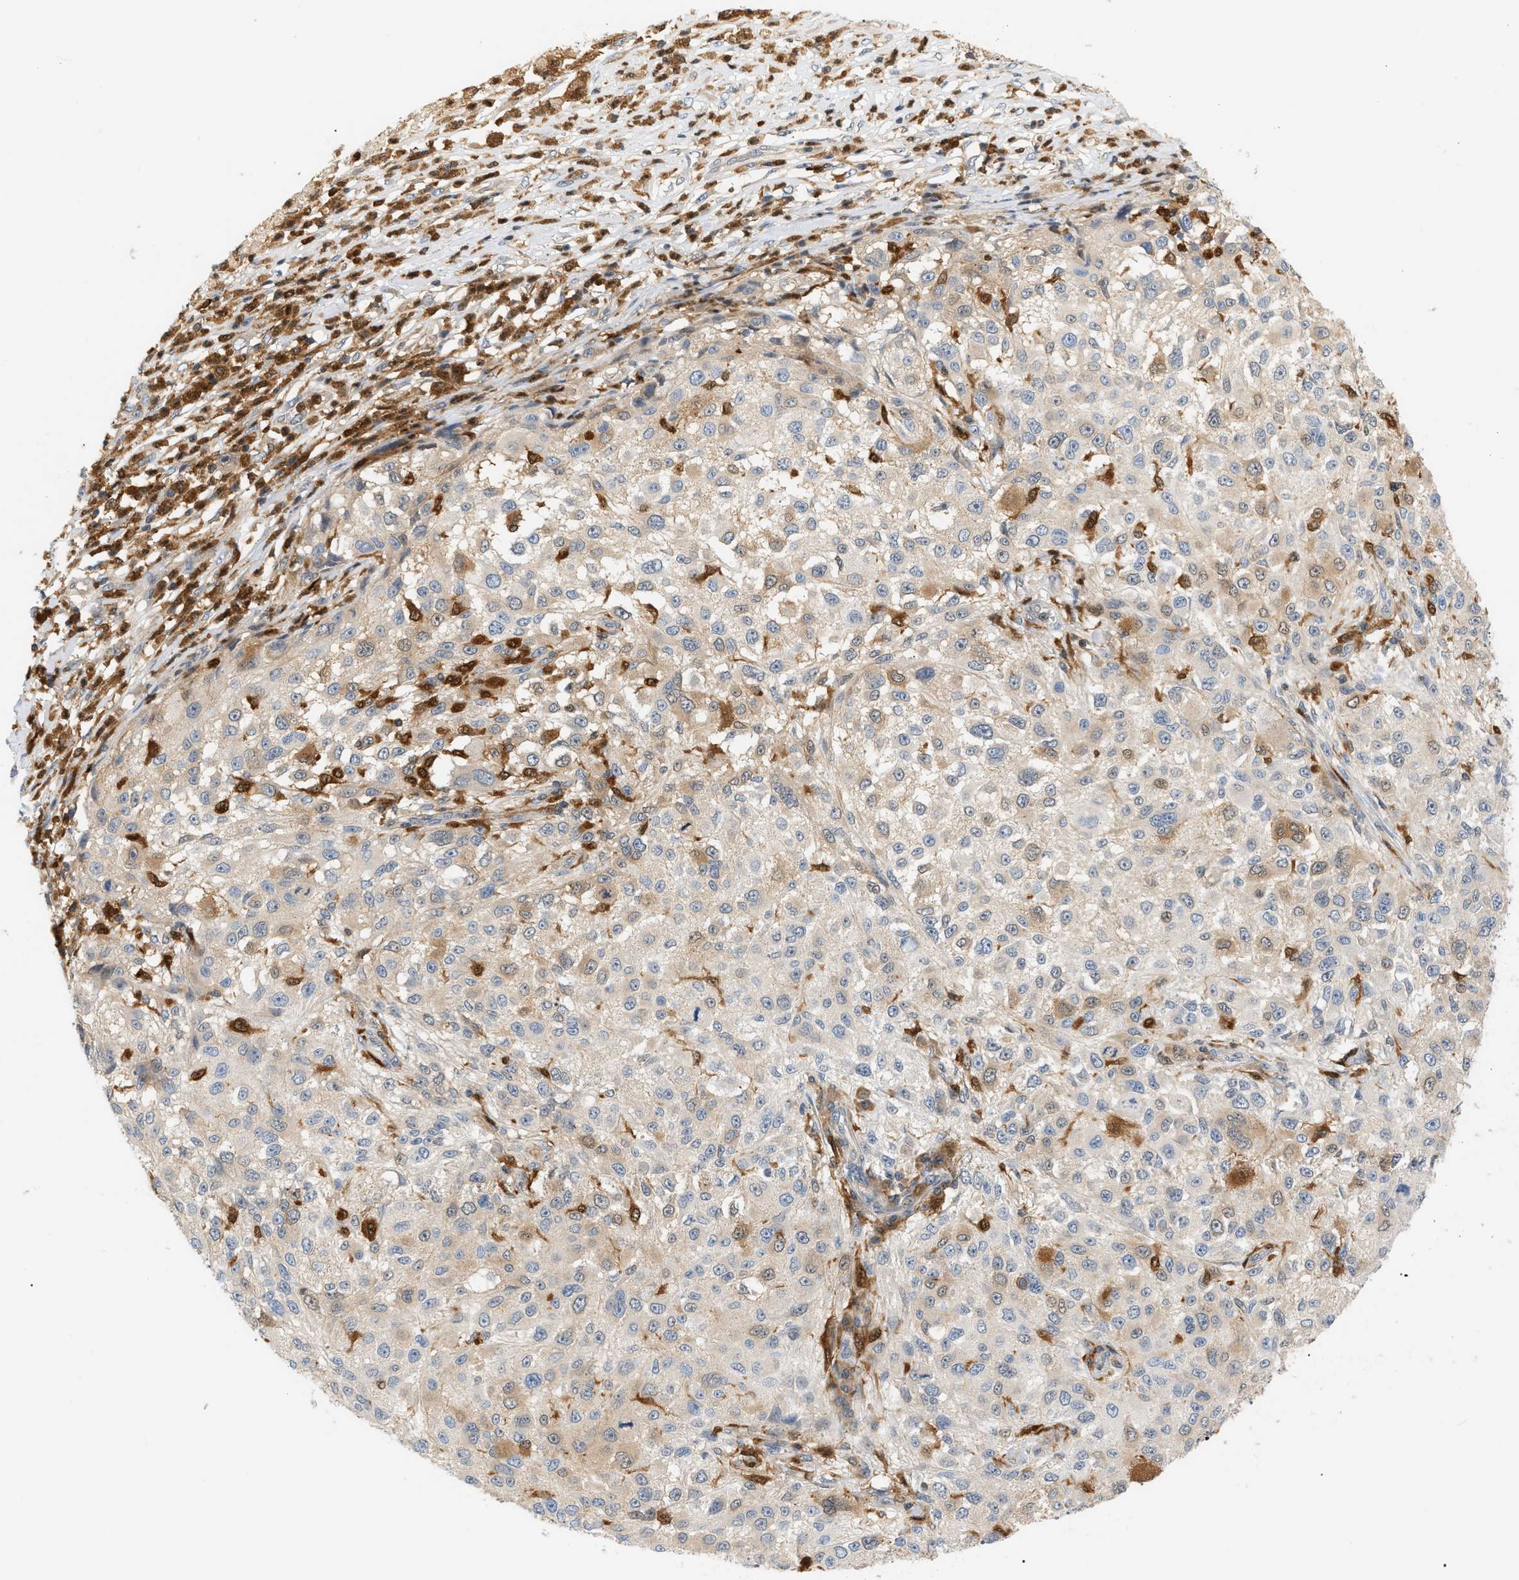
{"staining": {"intensity": "weak", "quantity": "<25%", "location": "cytoplasmic/membranous"}, "tissue": "melanoma", "cell_type": "Tumor cells", "image_type": "cancer", "snomed": [{"axis": "morphology", "description": "Necrosis, NOS"}, {"axis": "morphology", "description": "Malignant melanoma, NOS"}, {"axis": "topography", "description": "Skin"}], "caption": "IHC of malignant melanoma demonstrates no staining in tumor cells.", "gene": "PYCARD", "patient": {"sex": "female", "age": 87}}